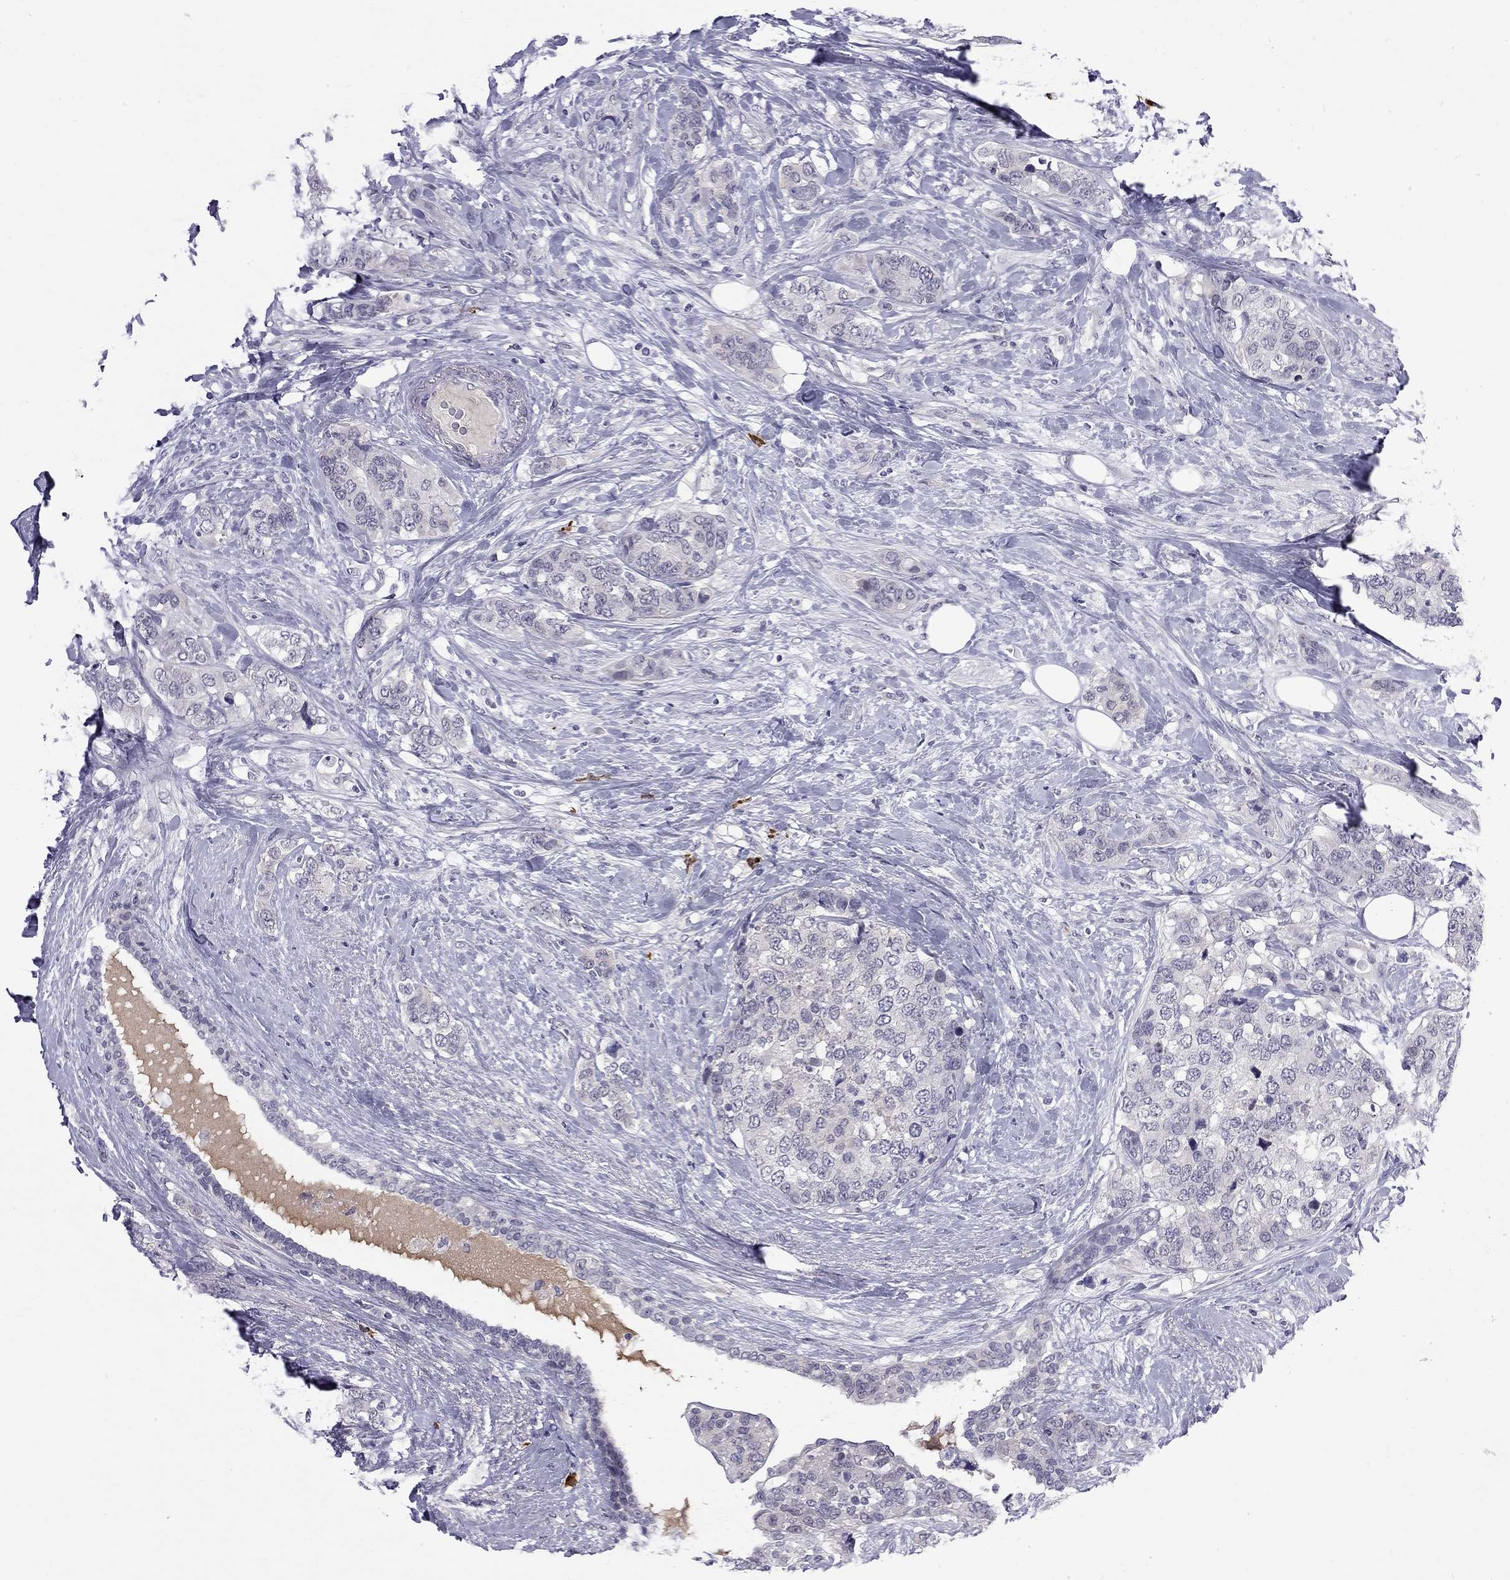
{"staining": {"intensity": "negative", "quantity": "none", "location": "none"}, "tissue": "breast cancer", "cell_type": "Tumor cells", "image_type": "cancer", "snomed": [{"axis": "morphology", "description": "Lobular carcinoma"}, {"axis": "topography", "description": "Breast"}], "caption": "Immunohistochemical staining of breast lobular carcinoma shows no significant staining in tumor cells. (DAB immunohistochemistry with hematoxylin counter stain).", "gene": "RTL9", "patient": {"sex": "female", "age": 59}}